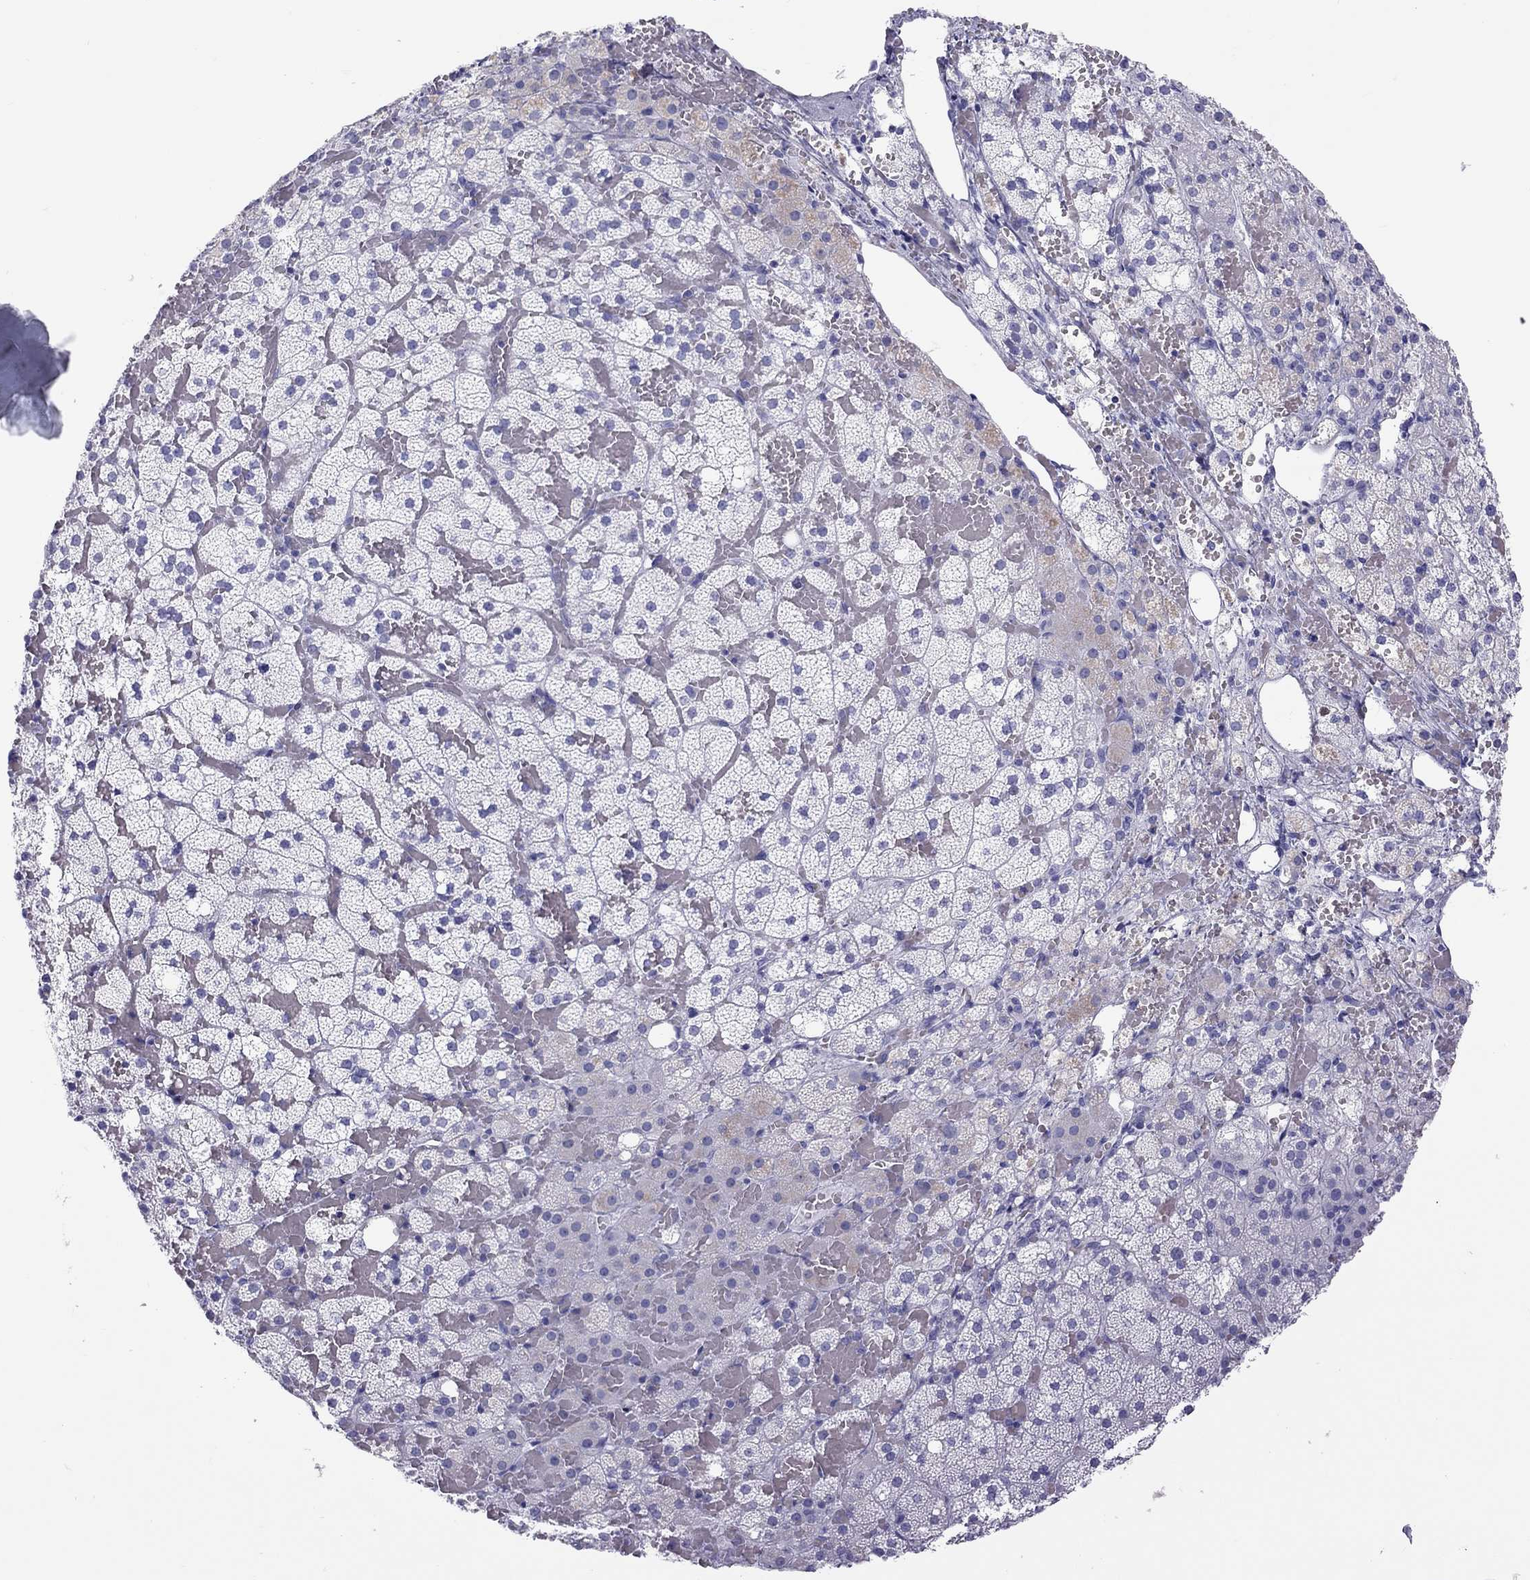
{"staining": {"intensity": "negative", "quantity": "none", "location": "none"}, "tissue": "adrenal gland", "cell_type": "Glandular cells", "image_type": "normal", "snomed": [{"axis": "morphology", "description": "Normal tissue, NOS"}, {"axis": "topography", "description": "Adrenal gland"}], "caption": "Immunohistochemistry photomicrograph of unremarkable human adrenal gland stained for a protein (brown), which shows no positivity in glandular cells. (Brightfield microscopy of DAB immunohistochemistry at high magnification).", "gene": "STAG3", "patient": {"sex": "male", "age": 53}}